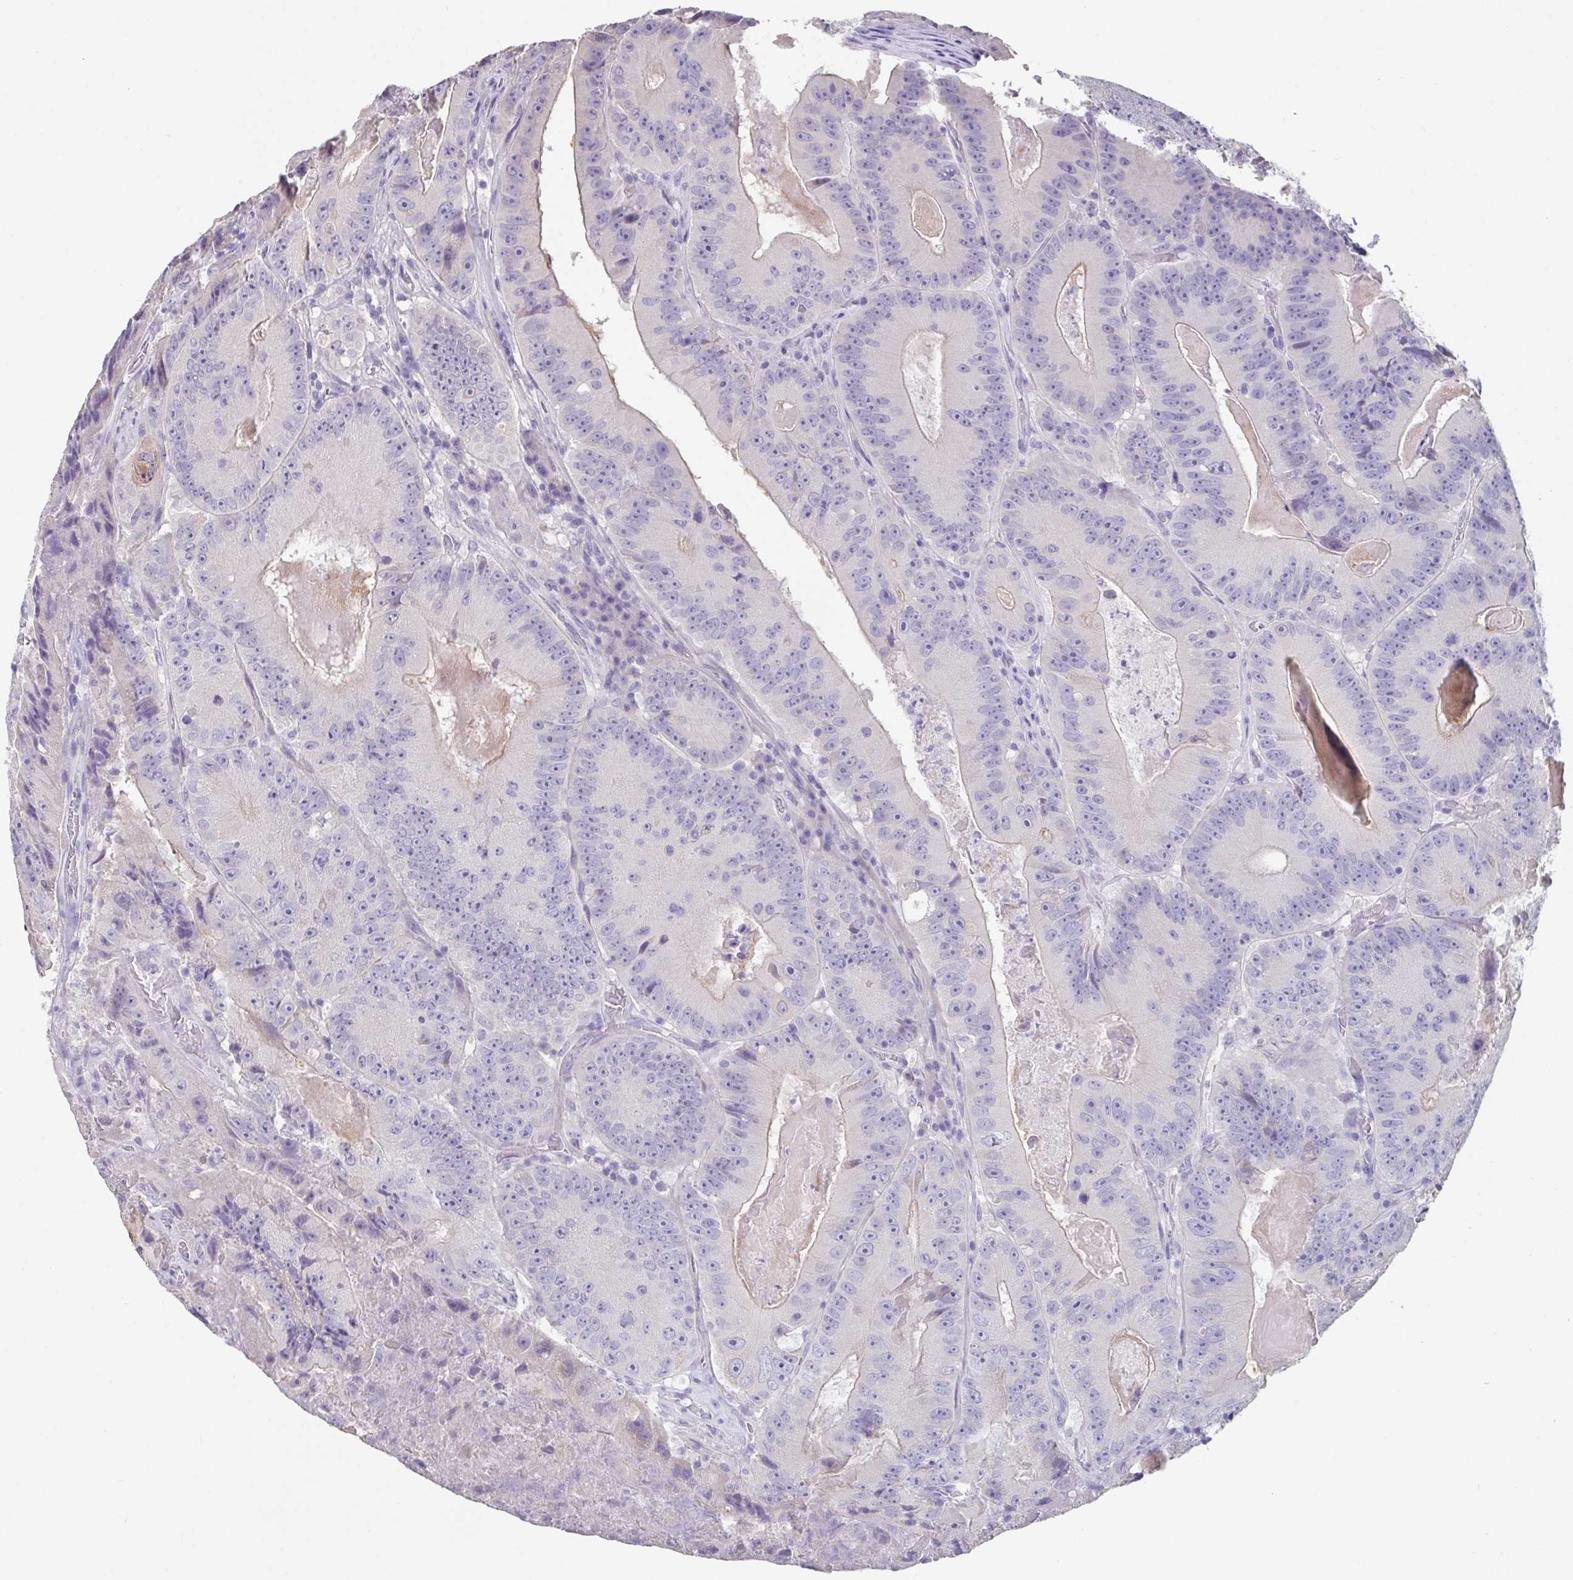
{"staining": {"intensity": "weak", "quantity": "<25%", "location": "cytoplasmic/membranous"}, "tissue": "colorectal cancer", "cell_type": "Tumor cells", "image_type": "cancer", "snomed": [{"axis": "morphology", "description": "Adenocarcinoma, NOS"}, {"axis": "topography", "description": "Colon"}], "caption": "Tumor cells are negative for brown protein staining in colorectal adenocarcinoma. The staining was performed using DAB (3,3'-diaminobenzidine) to visualize the protein expression in brown, while the nuclei were stained in blue with hematoxylin (Magnification: 20x).", "gene": "SLC44A4", "patient": {"sex": "female", "age": 86}}